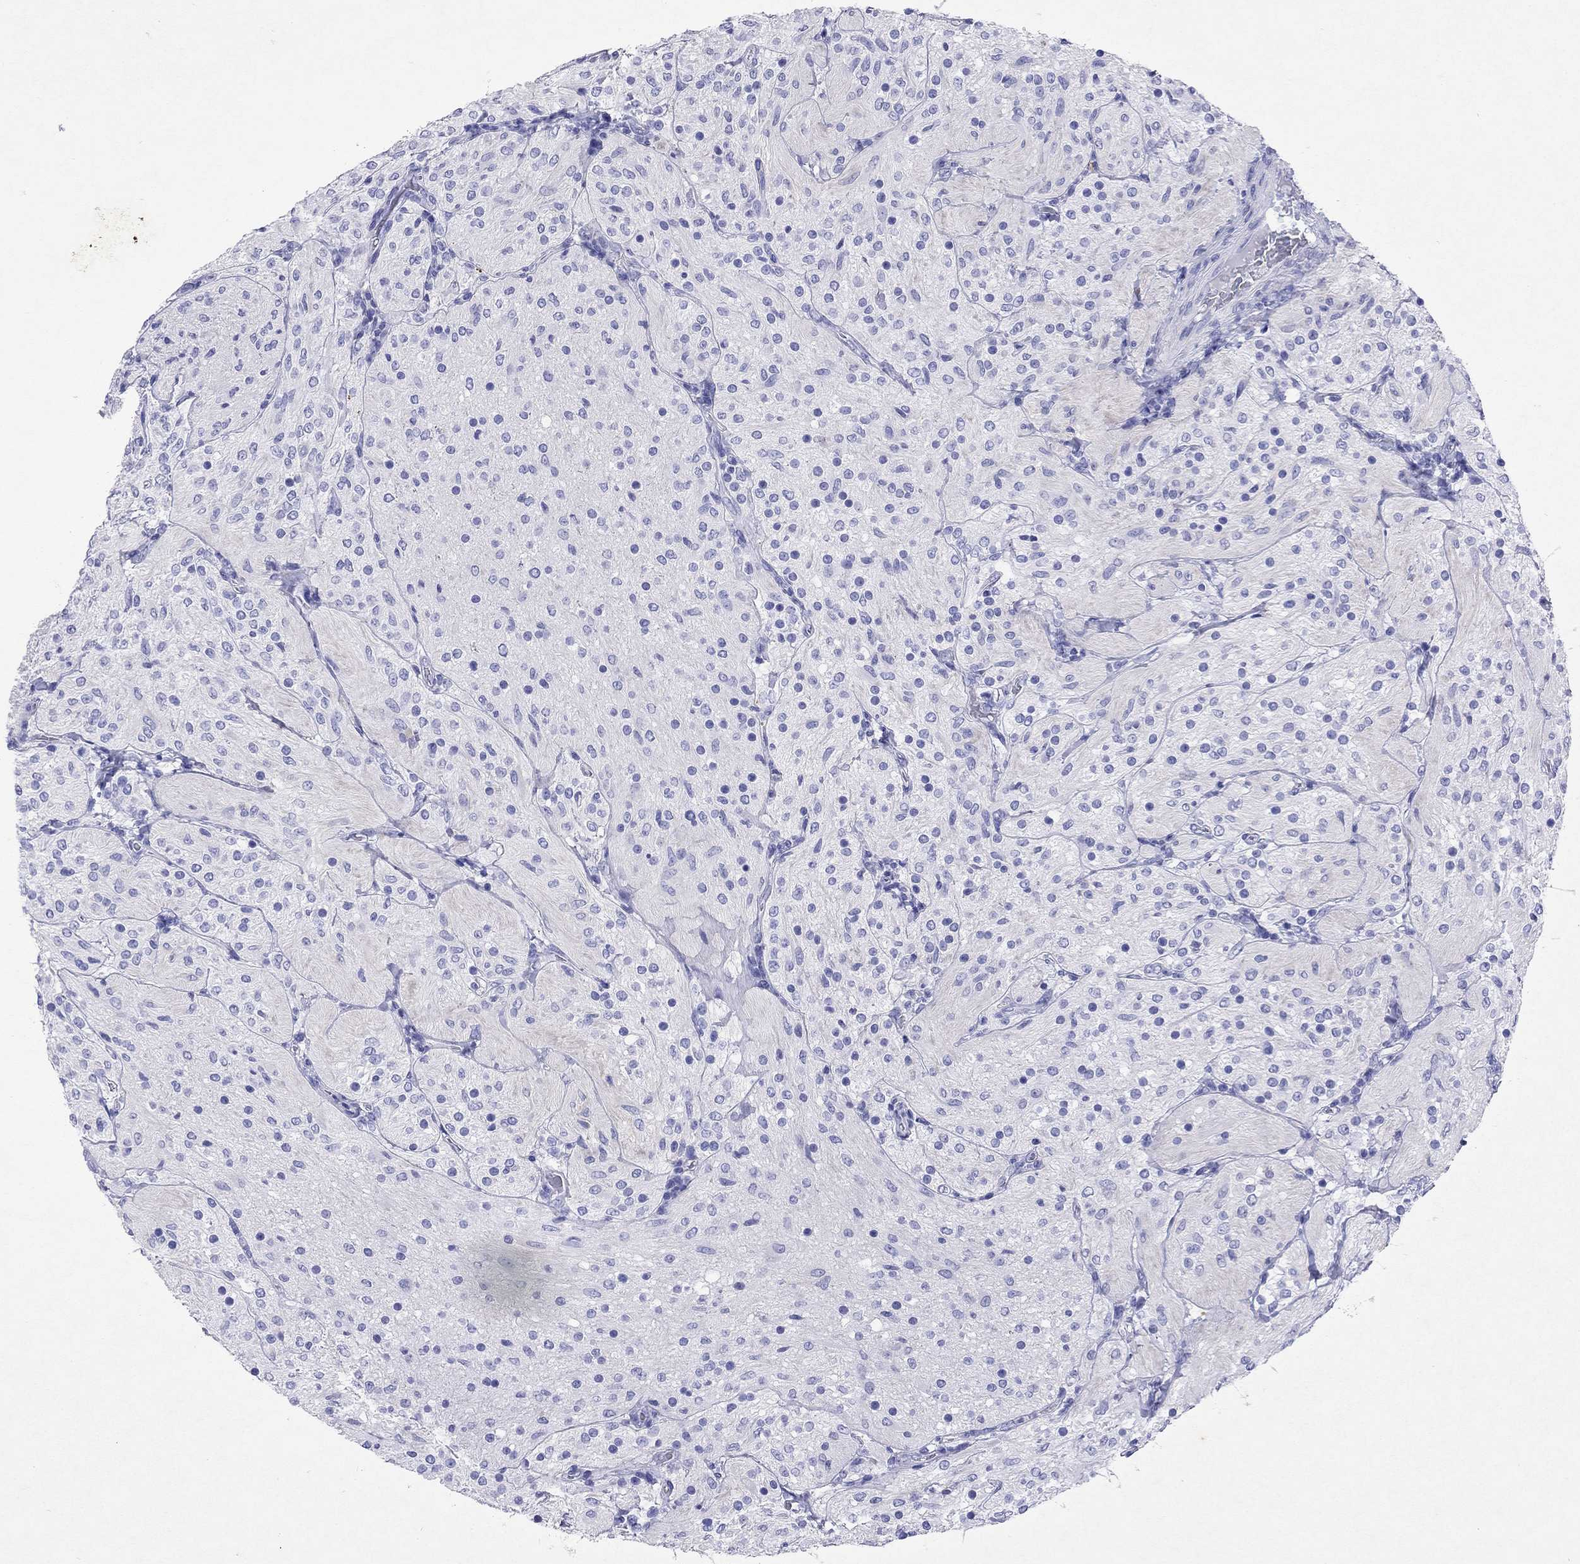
{"staining": {"intensity": "negative", "quantity": "none", "location": "none"}, "tissue": "glioma", "cell_type": "Tumor cells", "image_type": "cancer", "snomed": [{"axis": "morphology", "description": "Glioma, malignant, Low grade"}, {"axis": "topography", "description": "Brain"}], "caption": "Malignant glioma (low-grade) was stained to show a protein in brown. There is no significant expression in tumor cells. The staining was performed using DAB to visualize the protein expression in brown, while the nuclei were stained in blue with hematoxylin (Magnification: 20x).", "gene": "ARMC12", "patient": {"sex": "male", "age": 3}}